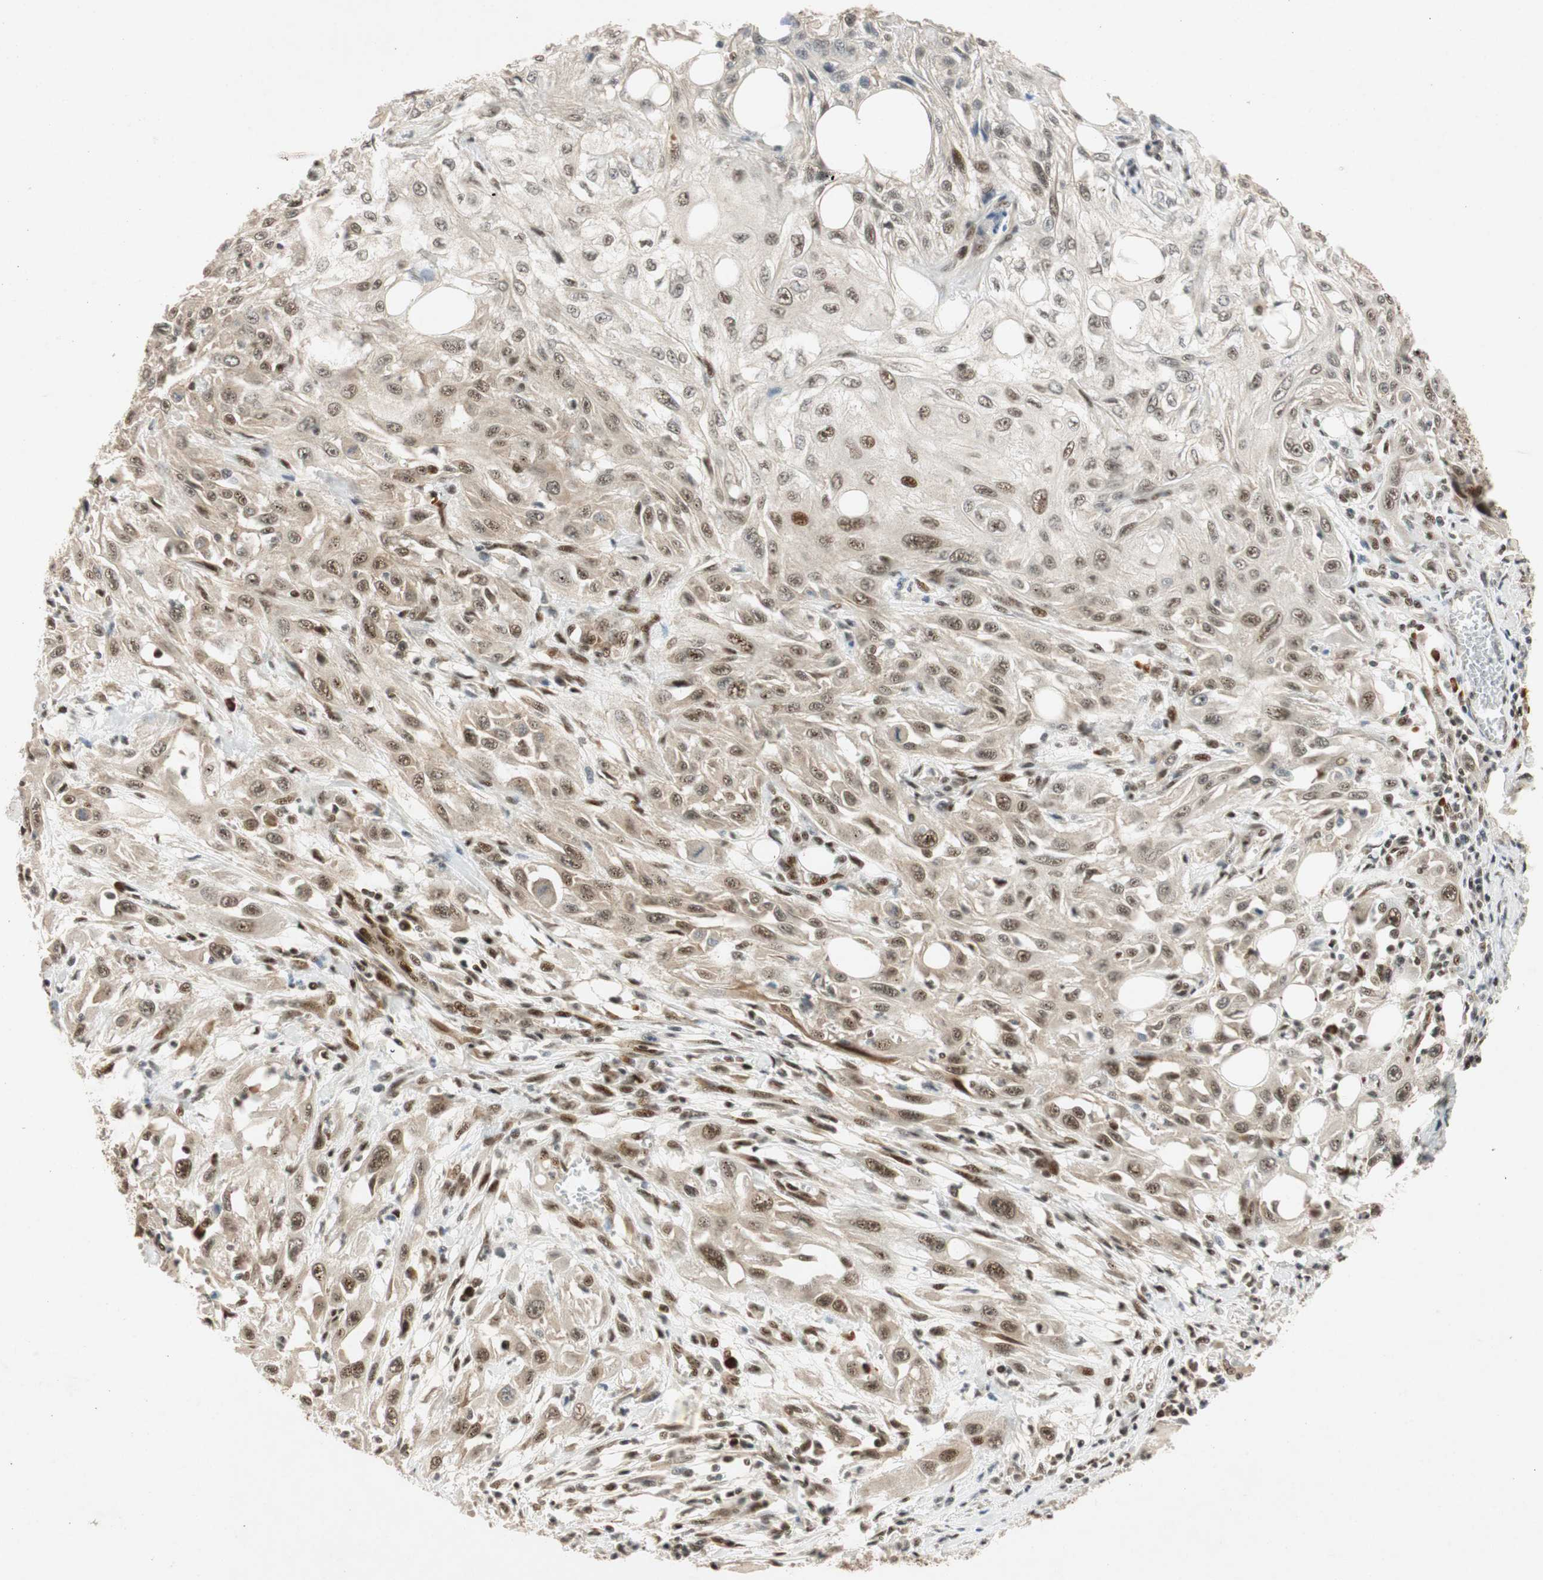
{"staining": {"intensity": "moderate", "quantity": ">75%", "location": "nuclear"}, "tissue": "skin cancer", "cell_type": "Tumor cells", "image_type": "cancer", "snomed": [{"axis": "morphology", "description": "Squamous cell carcinoma, NOS"}, {"axis": "topography", "description": "Skin"}], "caption": "Human skin squamous cell carcinoma stained with a protein marker shows moderate staining in tumor cells.", "gene": "NCBP3", "patient": {"sex": "male", "age": 75}}